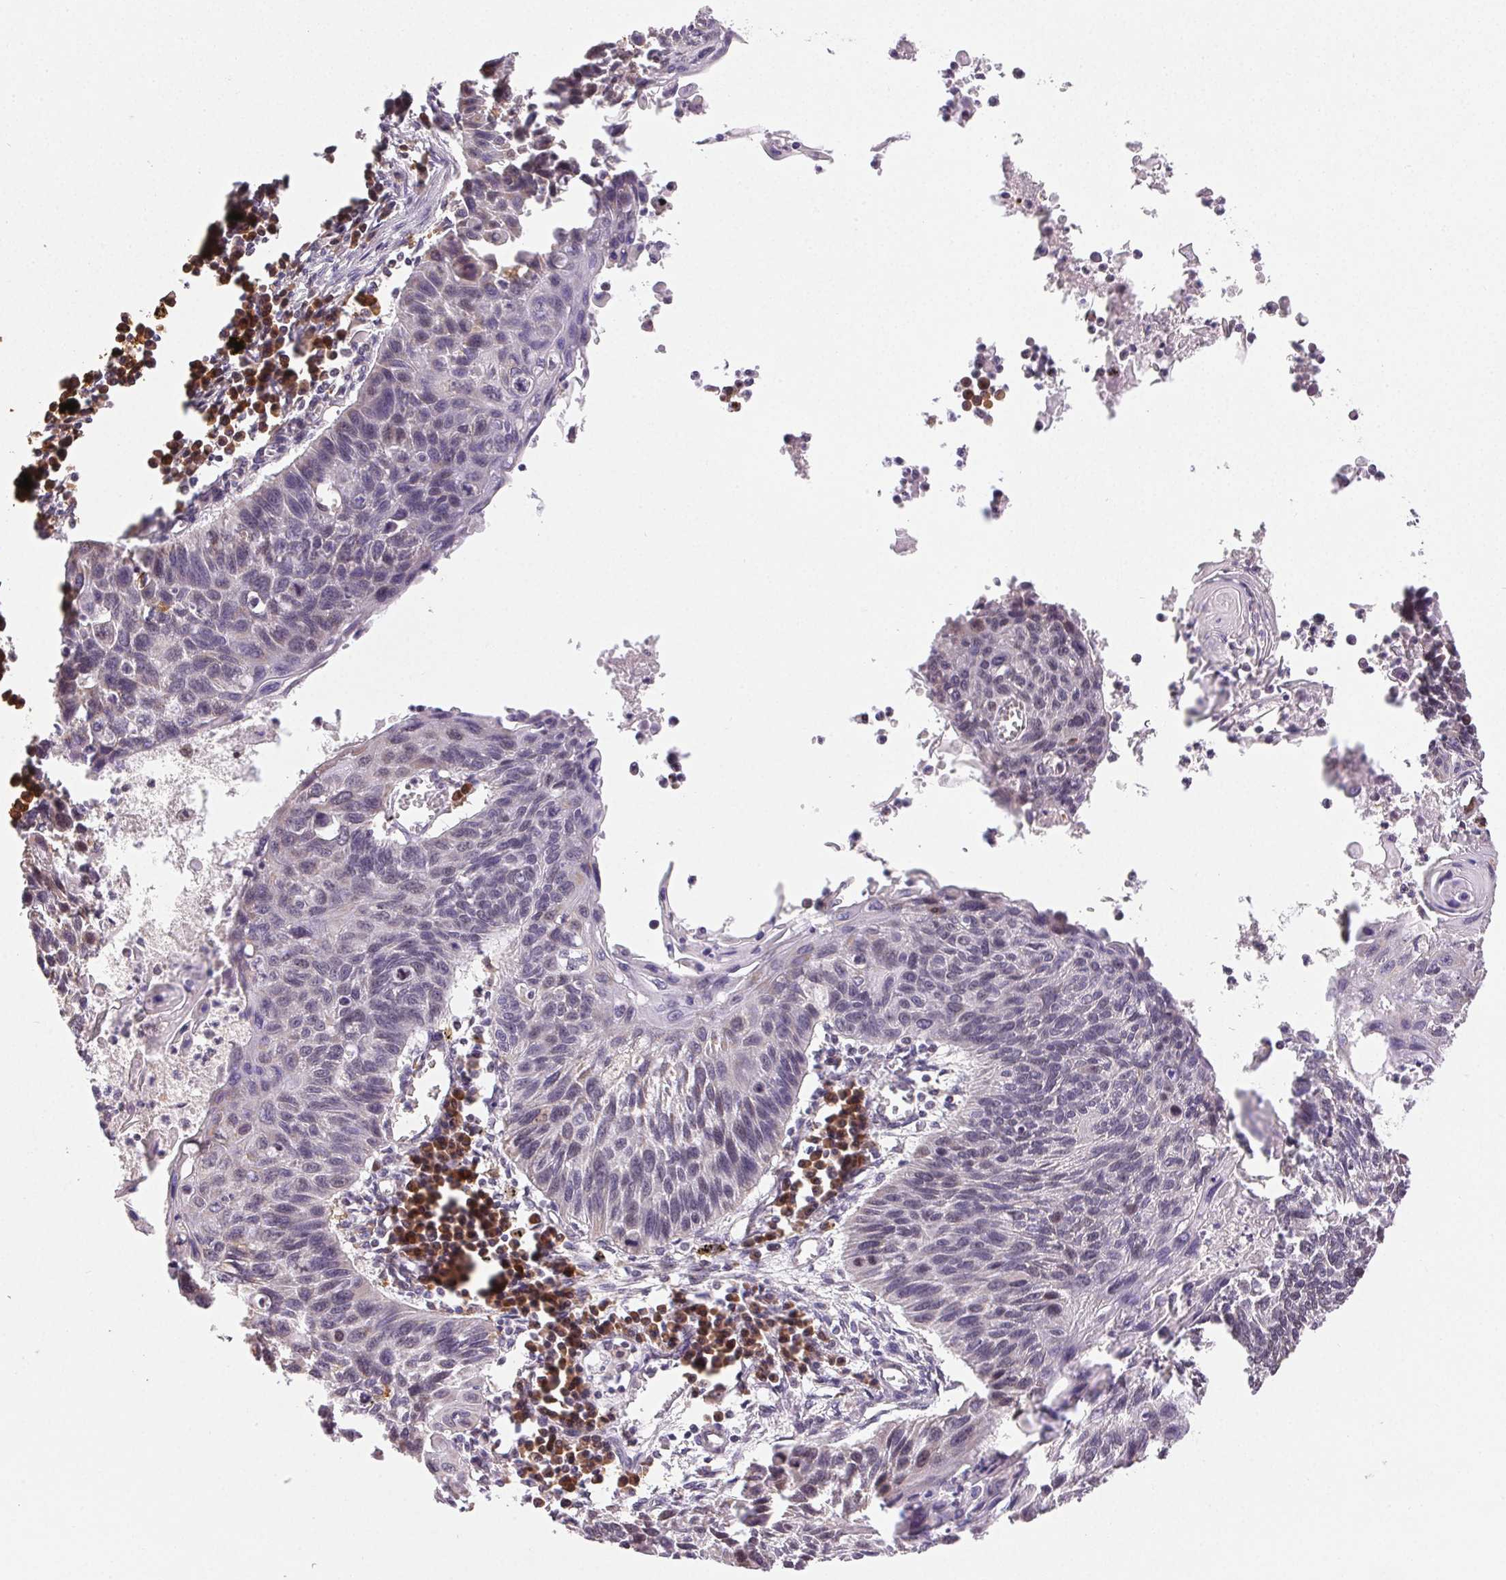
{"staining": {"intensity": "negative", "quantity": "none", "location": "none"}, "tissue": "lung cancer", "cell_type": "Tumor cells", "image_type": "cancer", "snomed": [{"axis": "morphology", "description": "Squamous cell carcinoma, NOS"}, {"axis": "topography", "description": "Lung"}], "caption": "A high-resolution photomicrograph shows immunohistochemistry (IHC) staining of lung cancer (squamous cell carcinoma), which demonstrates no significant expression in tumor cells.", "gene": "PIWIL4", "patient": {"sex": "male", "age": 78}}